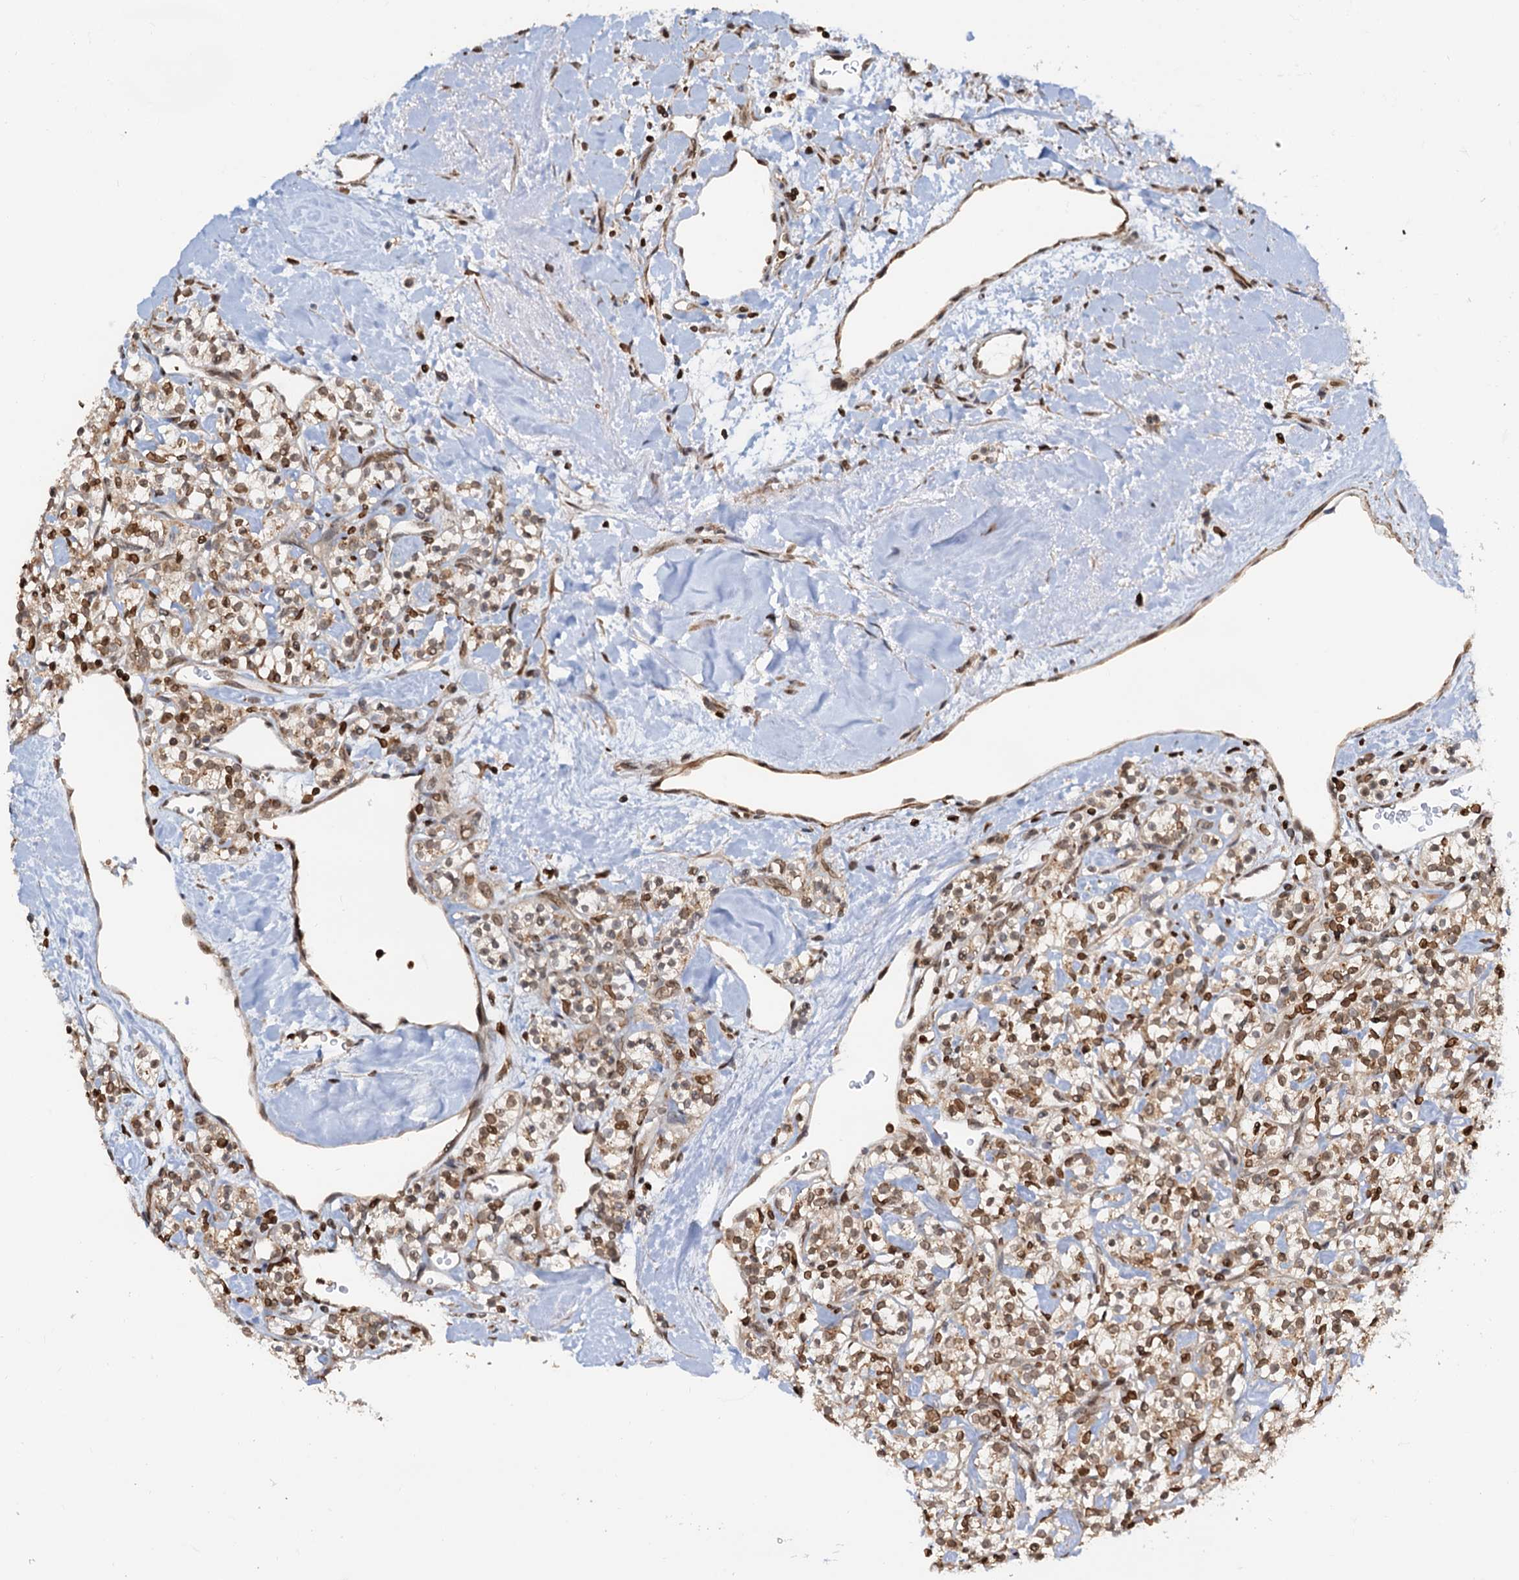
{"staining": {"intensity": "moderate", "quantity": ">75%", "location": "cytoplasmic/membranous,nuclear"}, "tissue": "renal cancer", "cell_type": "Tumor cells", "image_type": "cancer", "snomed": [{"axis": "morphology", "description": "Adenocarcinoma, NOS"}, {"axis": "topography", "description": "Kidney"}], "caption": "Immunohistochemical staining of renal cancer (adenocarcinoma) exhibits medium levels of moderate cytoplasmic/membranous and nuclear protein positivity in about >75% of tumor cells.", "gene": "ZC3H13", "patient": {"sex": "male", "age": 77}}